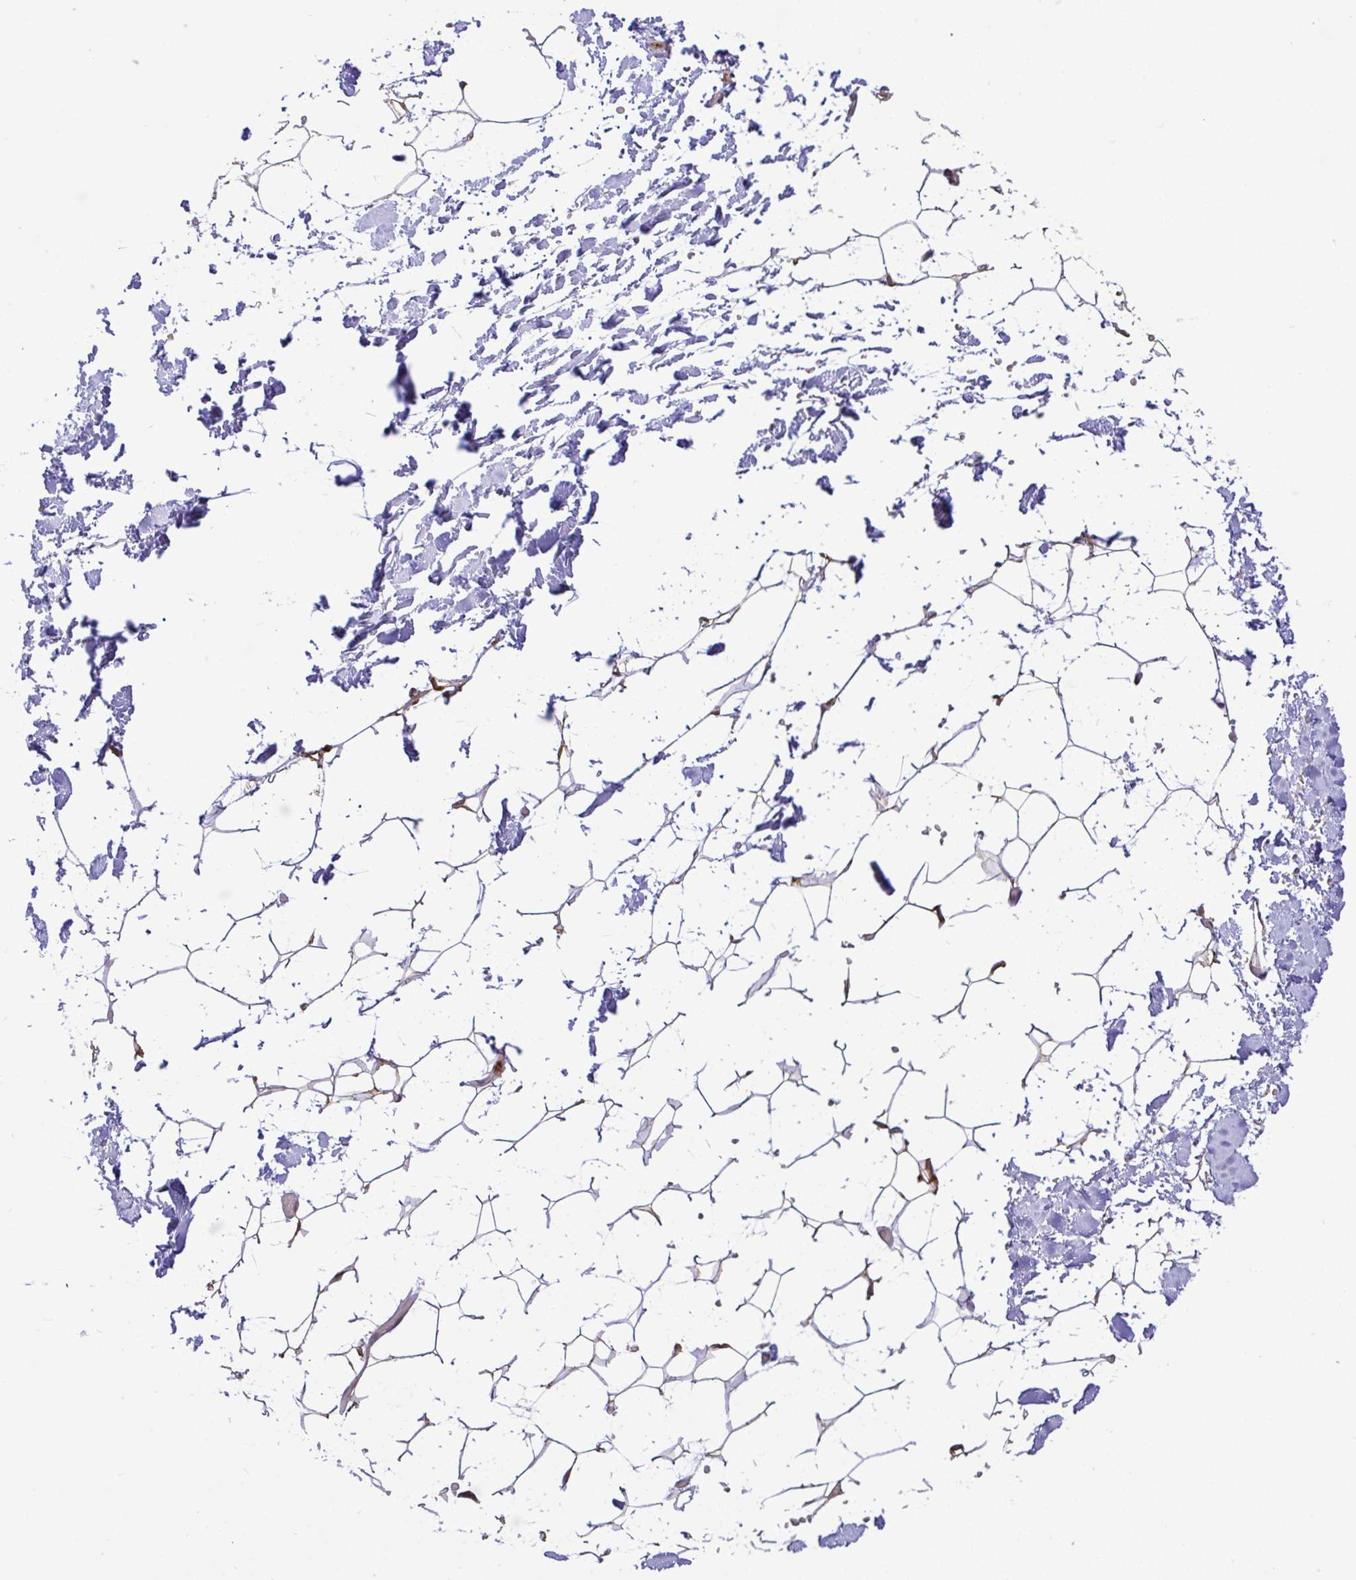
{"staining": {"intensity": "negative", "quantity": "none", "location": "none"}, "tissue": "adipose tissue", "cell_type": "Adipocytes", "image_type": "normal", "snomed": [{"axis": "morphology", "description": "Normal tissue, NOS"}, {"axis": "topography", "description": "Skin"}, {"axis": "topography", "description": "Peripheral nerve tissue"}], "caption": "This image is of unremarkable adipose tissue stained with immunohistochemistry to label a protein in brown with the nuclei are counter-stained blue. There is no positivity in adipocytes. The staining is performed using DAB brown chromogen with nuclei counter-stained in using hematoxylin.", "gene": "UBE4A", "patient": {"sex": "female", "age": 56}}